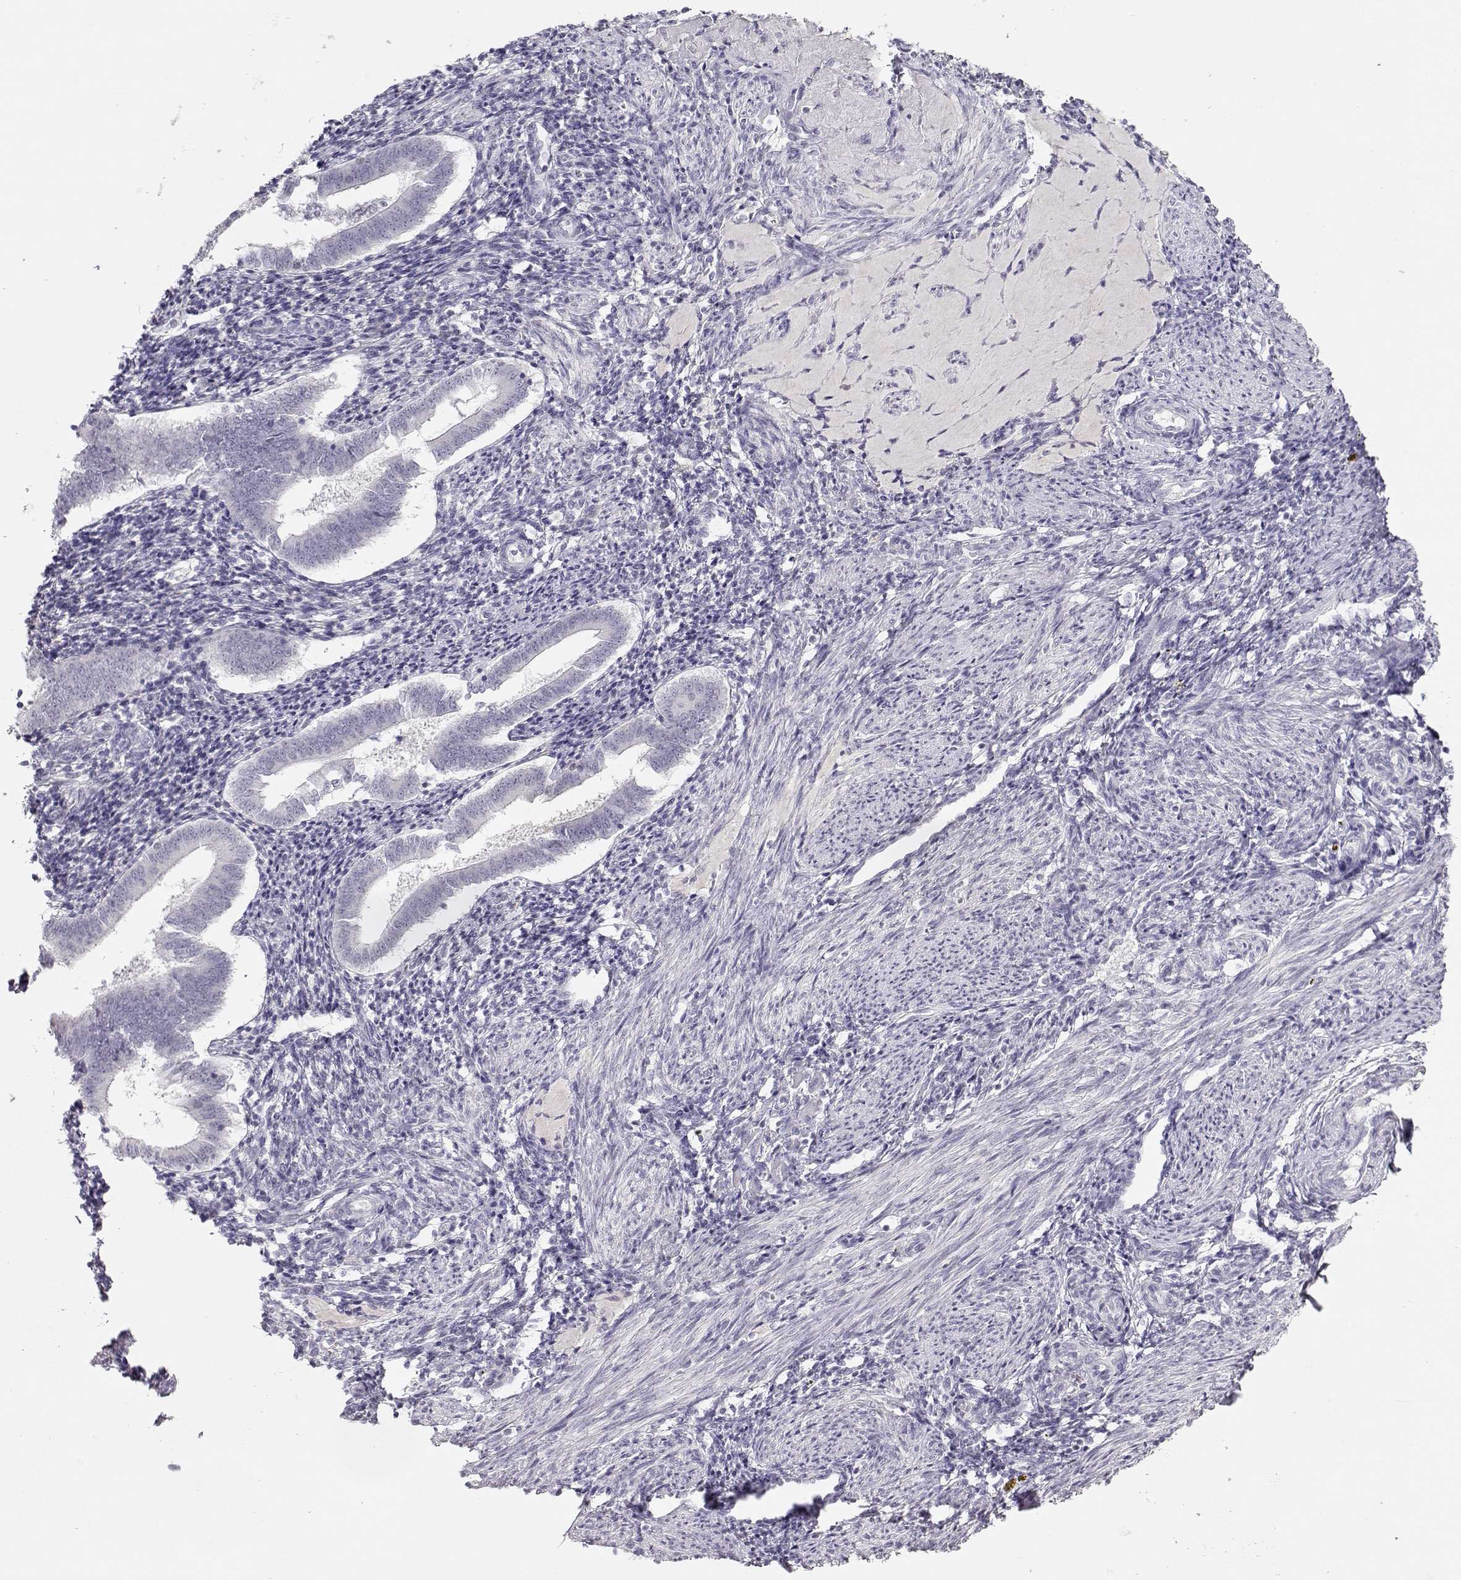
{"staining": {"intensity": "negative", "quantity": "none", "location": "none"}, "tissue": "endometrium", "cell_type": "Cells in endometrial stroma", "image_type": "normal", "snomed": [{"axis": "morphology", "description": "Normal tissue, NOS"}, {"axis": "topography", "description": "Endometrium"}], "caption": "High magnification brightfield microscopy of normal endometrium stained with DAB (brown) and counterstained with hematoxylin (blue): cells in endometrial stroma show no significant positivity. (DAB immunohistochemistry visualized using brightfield microscopy, high magnification).", "gene": "IMPG1", "patient": {"sex": "female", "age": 25}}